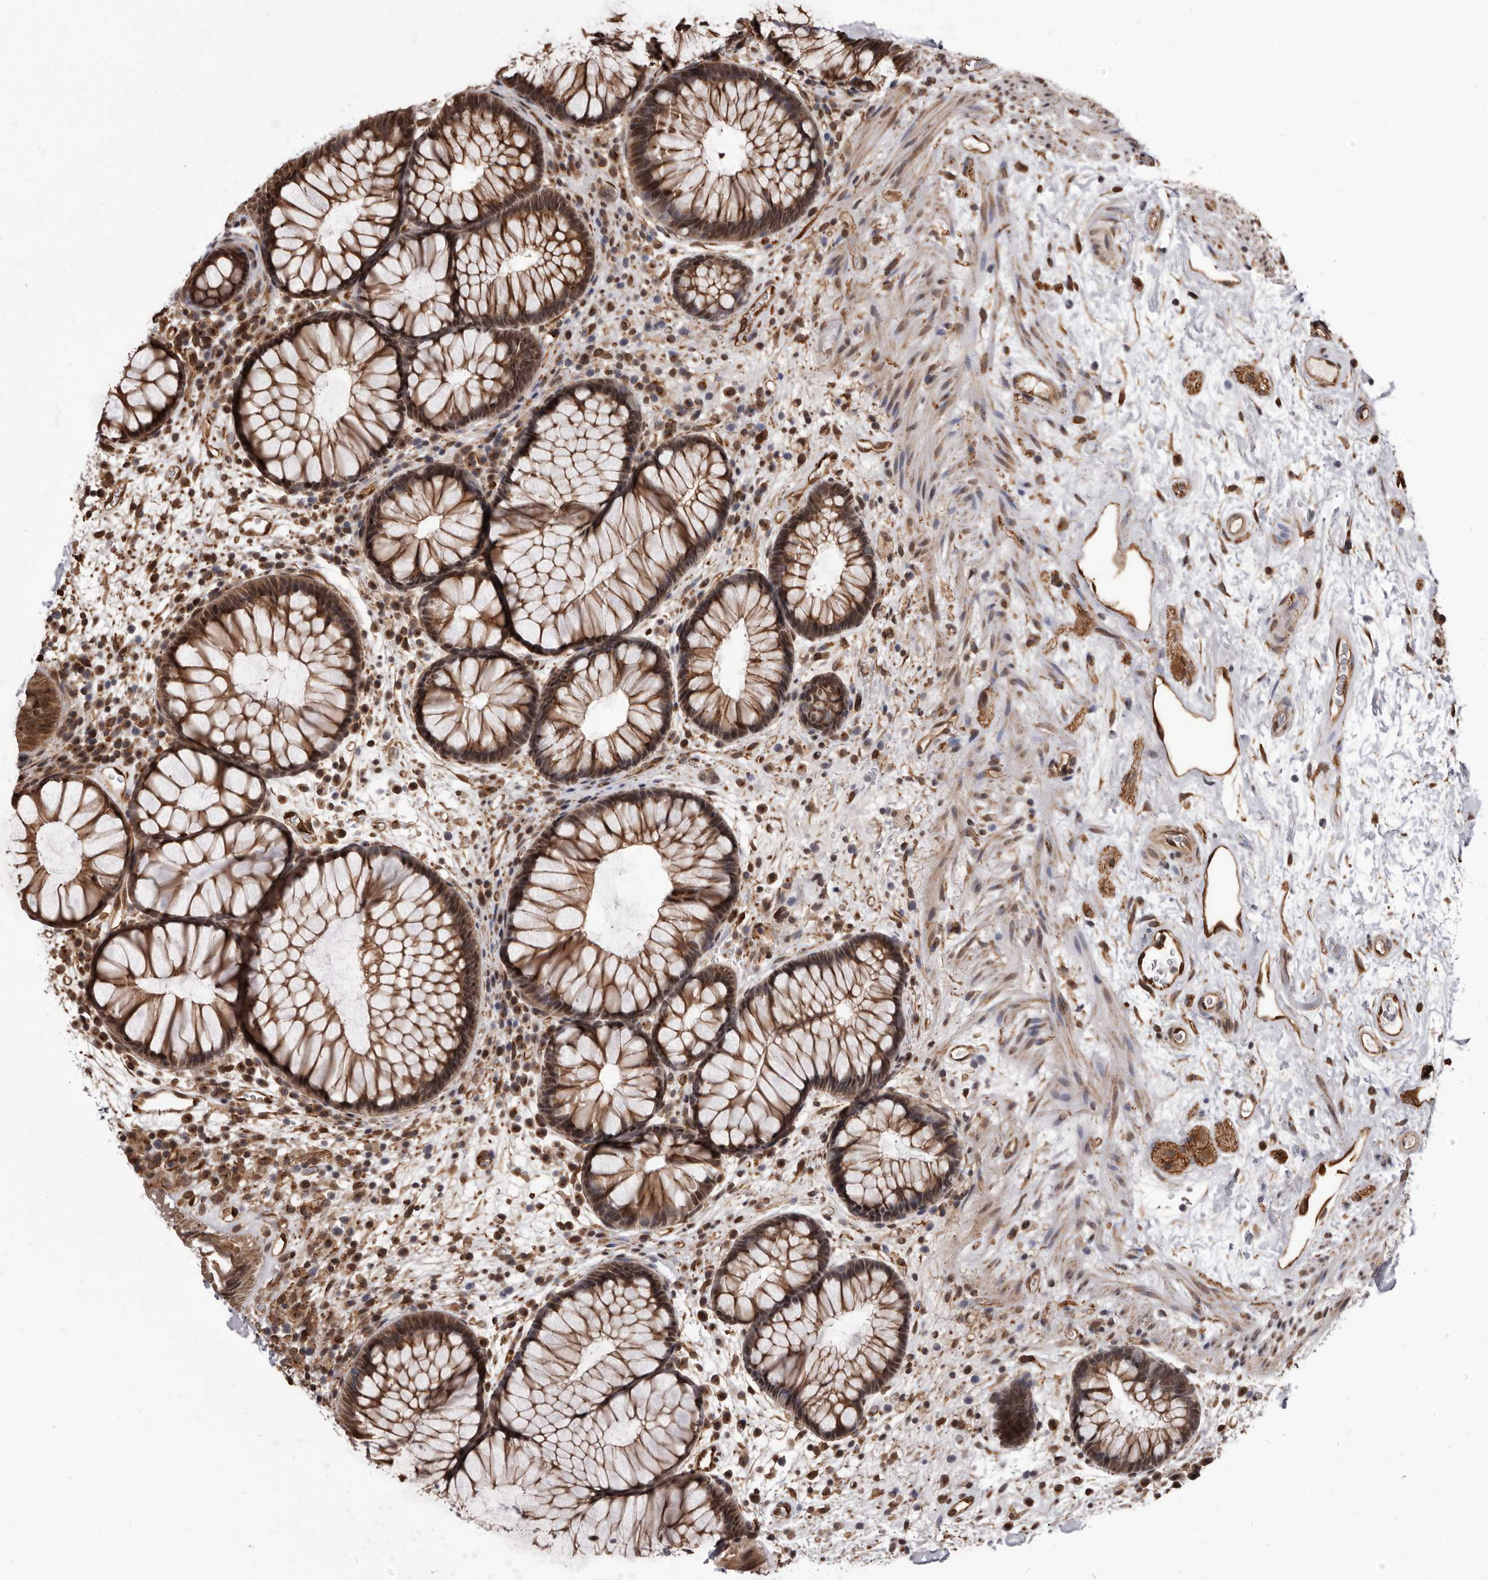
{"staining": {"intensity": "strong", "quantity": ">75%", "location": "cytoplasmic/membranous,nuclear"}, "tissue": "rectum", "cell_type": "Glandular cells", "image_type": "normal", "snomed": [{"axis": "morphology", "description": "Normal tissue, NOS"}, {"axis": "topography", "description": "Rectum"}], "caption": "An immunohistochemistry image of benign tissue is shown. Protein staining in brown labels strong cytoplasmic/membranous,nuclear positivity in rectum within glandular cells.", "gene": "ADAMTS20", "patient": {"sex": "male", "age": 51}}